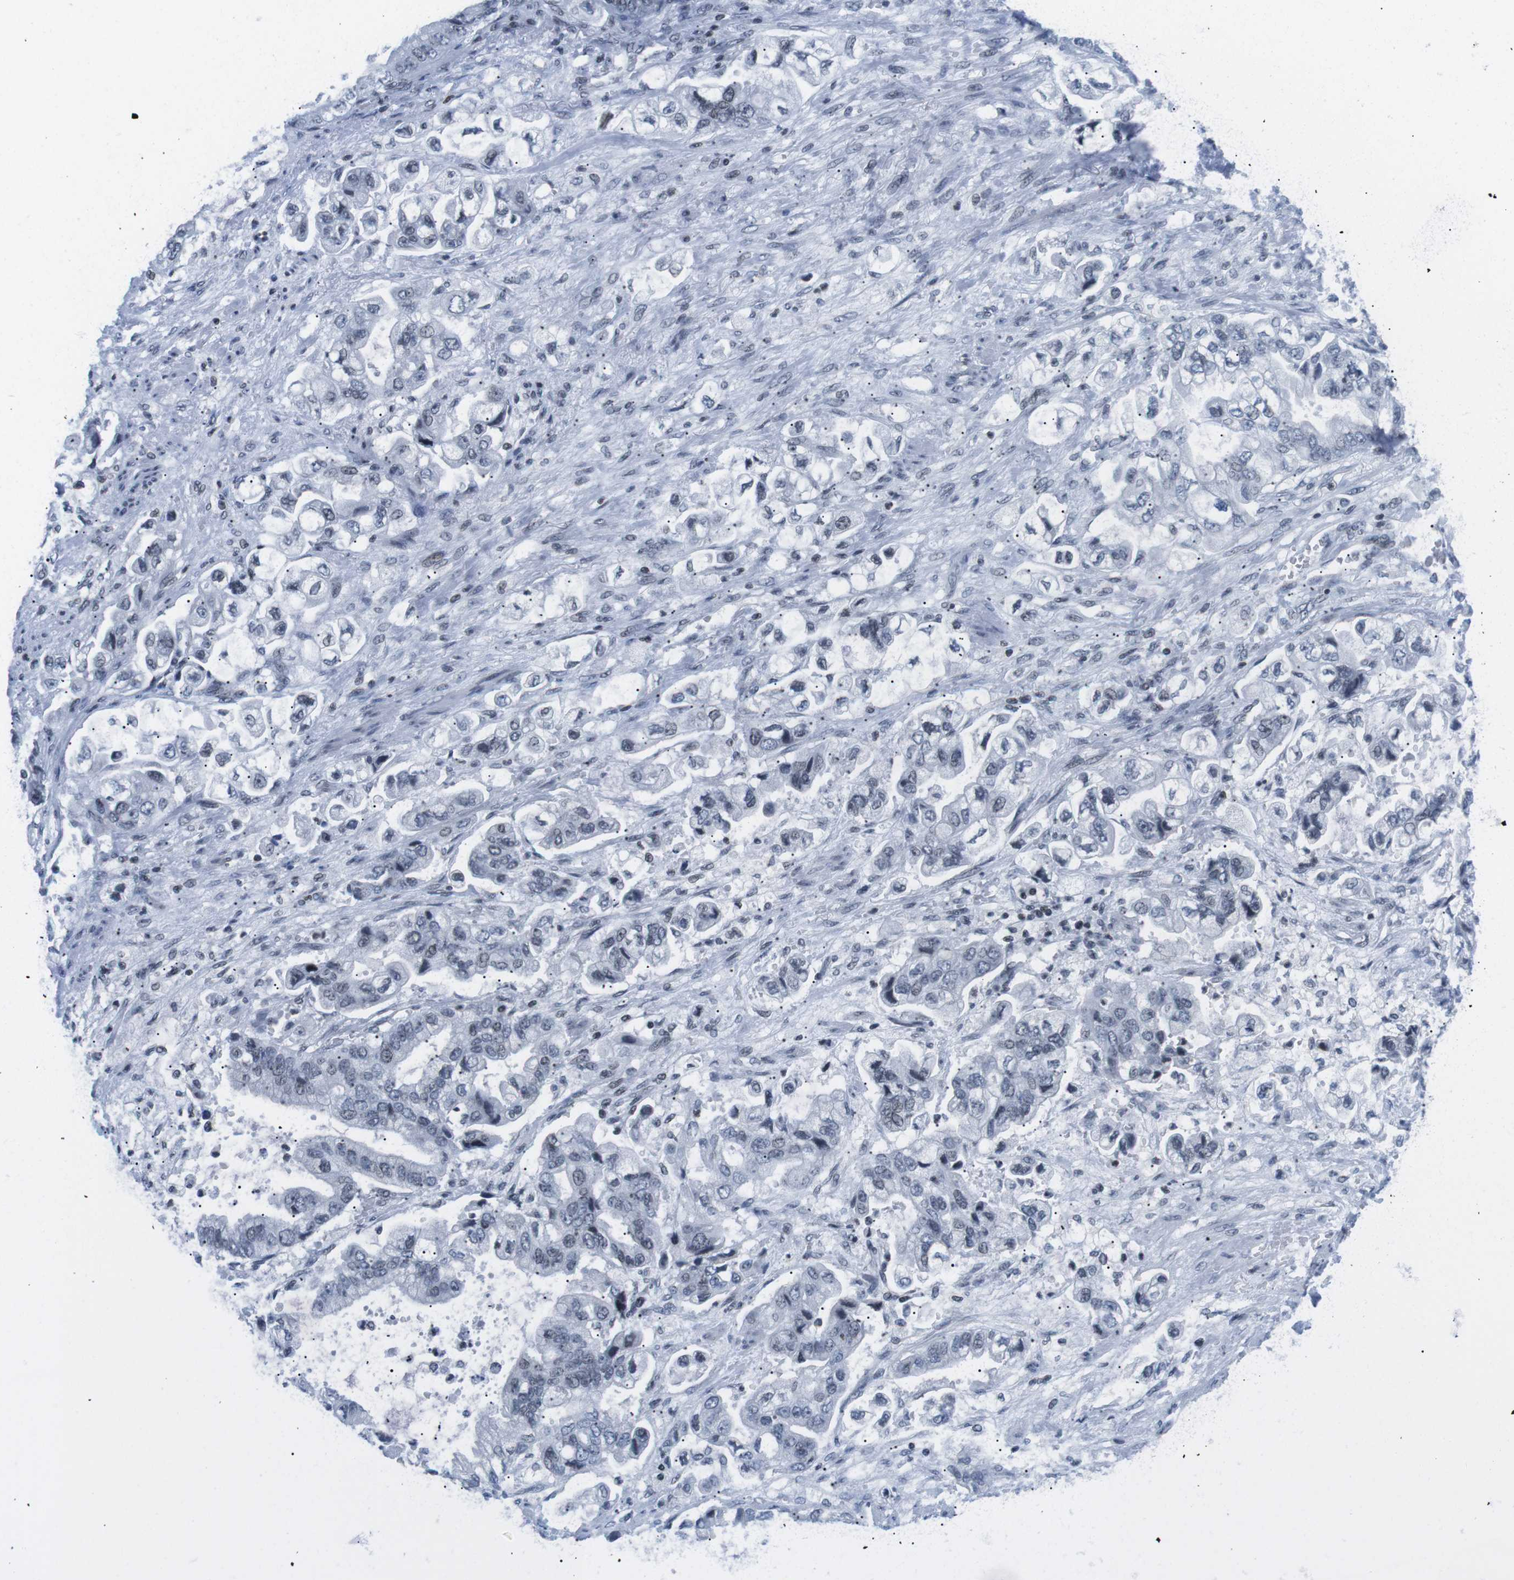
{"staining": {"intensity": "negative", "quantity": "none", "location": "none"}, "tissue": "stomach cancer", "cell_type": "Tumor cells", "image_type": "cancer", "snomed": [{"axis": "morphology", "description": "Normal tissue, NOS"}, {"axis": "morphology", "description": "Adenocarcinoma, NOS"}, {"axis": "topography", "description": "Stomach"}], "caption": "High magnification brightfield microscopy of stomach adenocarcinoma stained with DAB (brown) and counterstained with hematoxylin (blue): tumor cells show no significant positivity. (Brightfield microscopy of DAB (3,3'-diaminobenzidine) immunohistochemistry at high magnification).", "gene": "E2F2", "patient": {"sex": "male", "age": 62}}